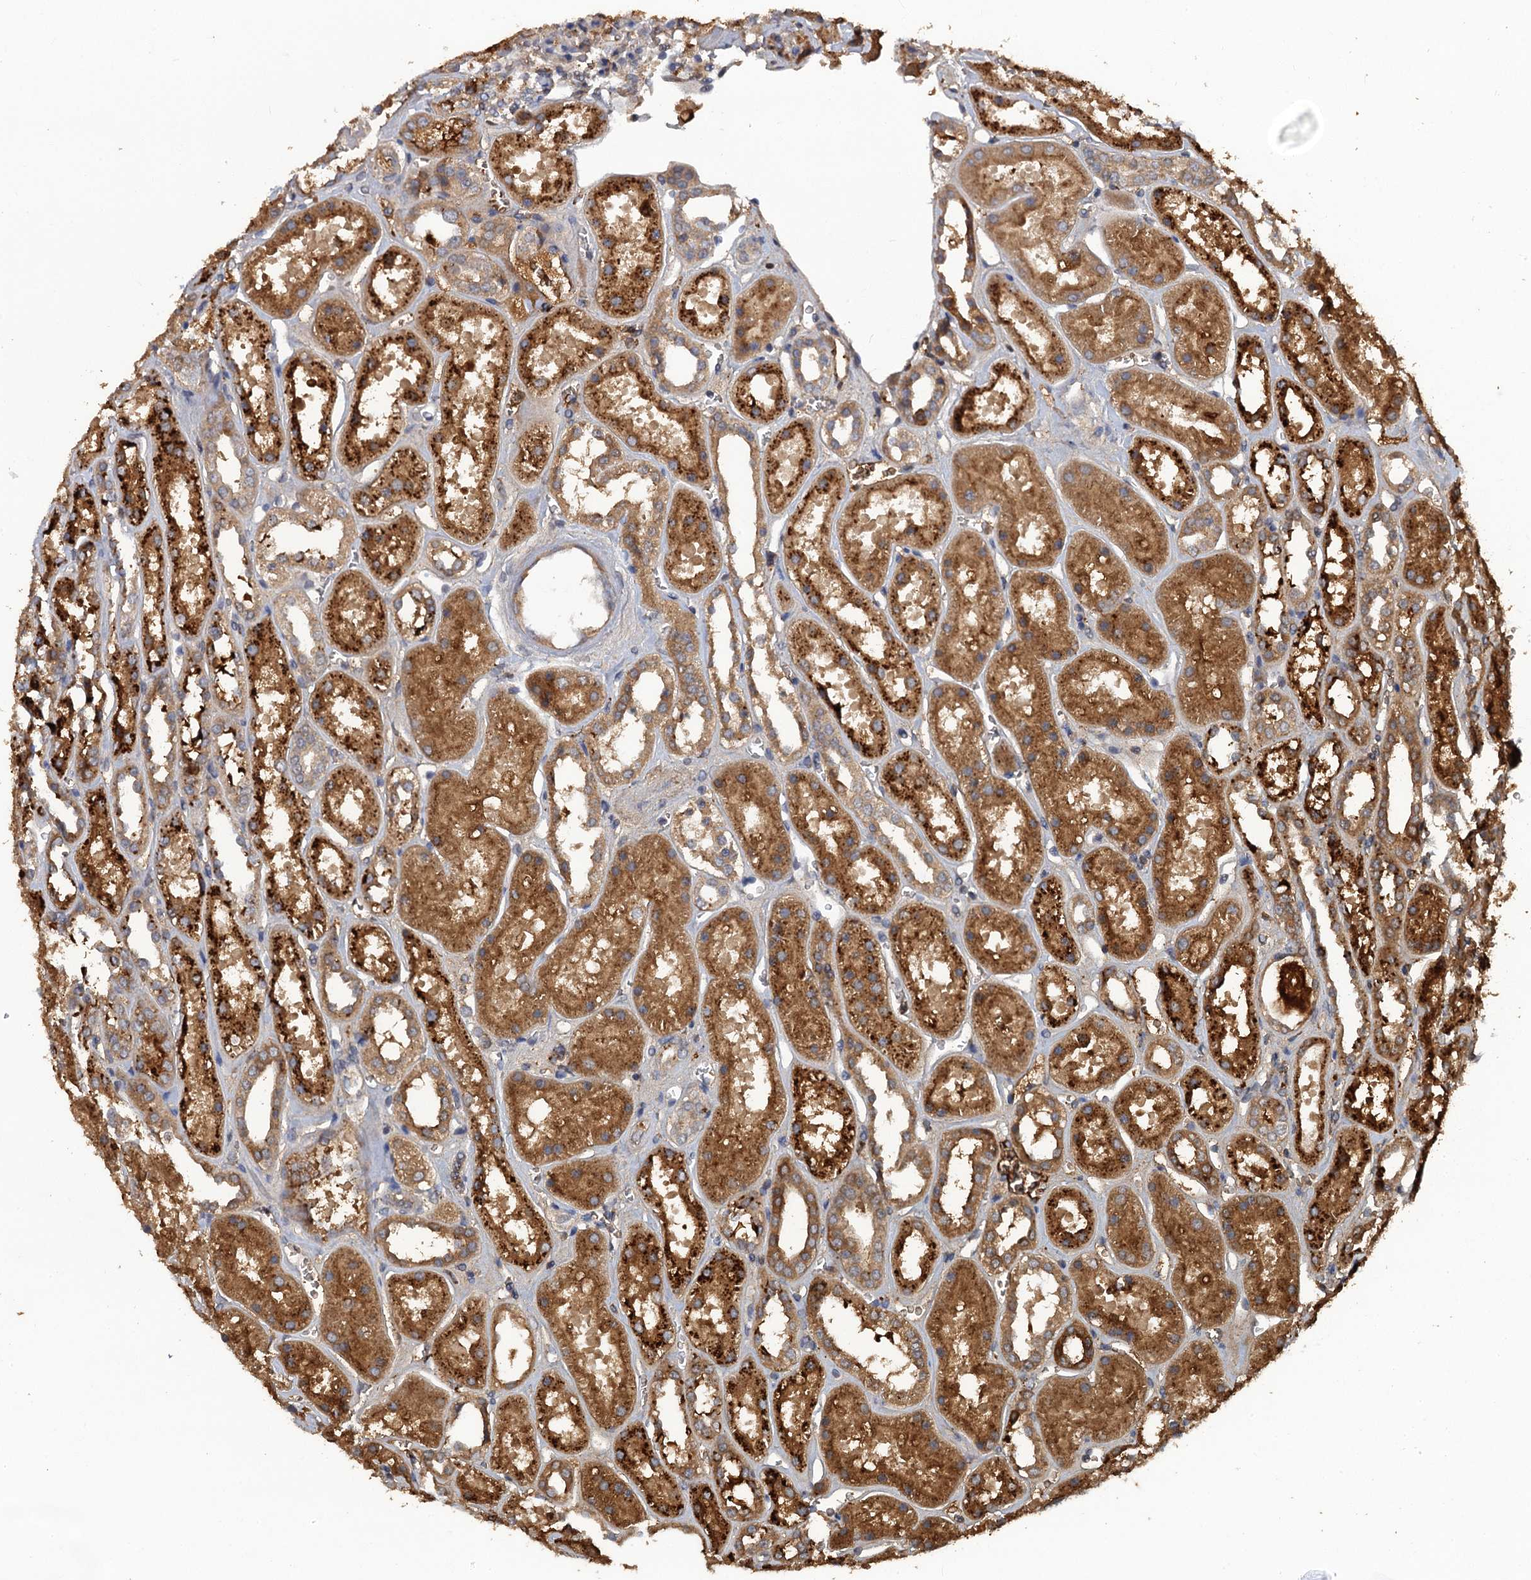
{"staining": {"intensity": "weak", "quantity": "<25%", "location": "cytoplasmic/membranous"}, "tissue": "kidney", "cell_type": "Cells in glomeruli", "image_type": "normal", "snomed": [{"axis": "morphology", "description": "Normal tissue, NOS"}, {"axis": "topography", "description": "Kidney"}], "caption": "This is an immunohistochemistry histopathology image of normal human kidney. There is no staining in cells in glomeruli.", "gene": "HAPLN3", "patient": {"sex": "female", "age": 41}}